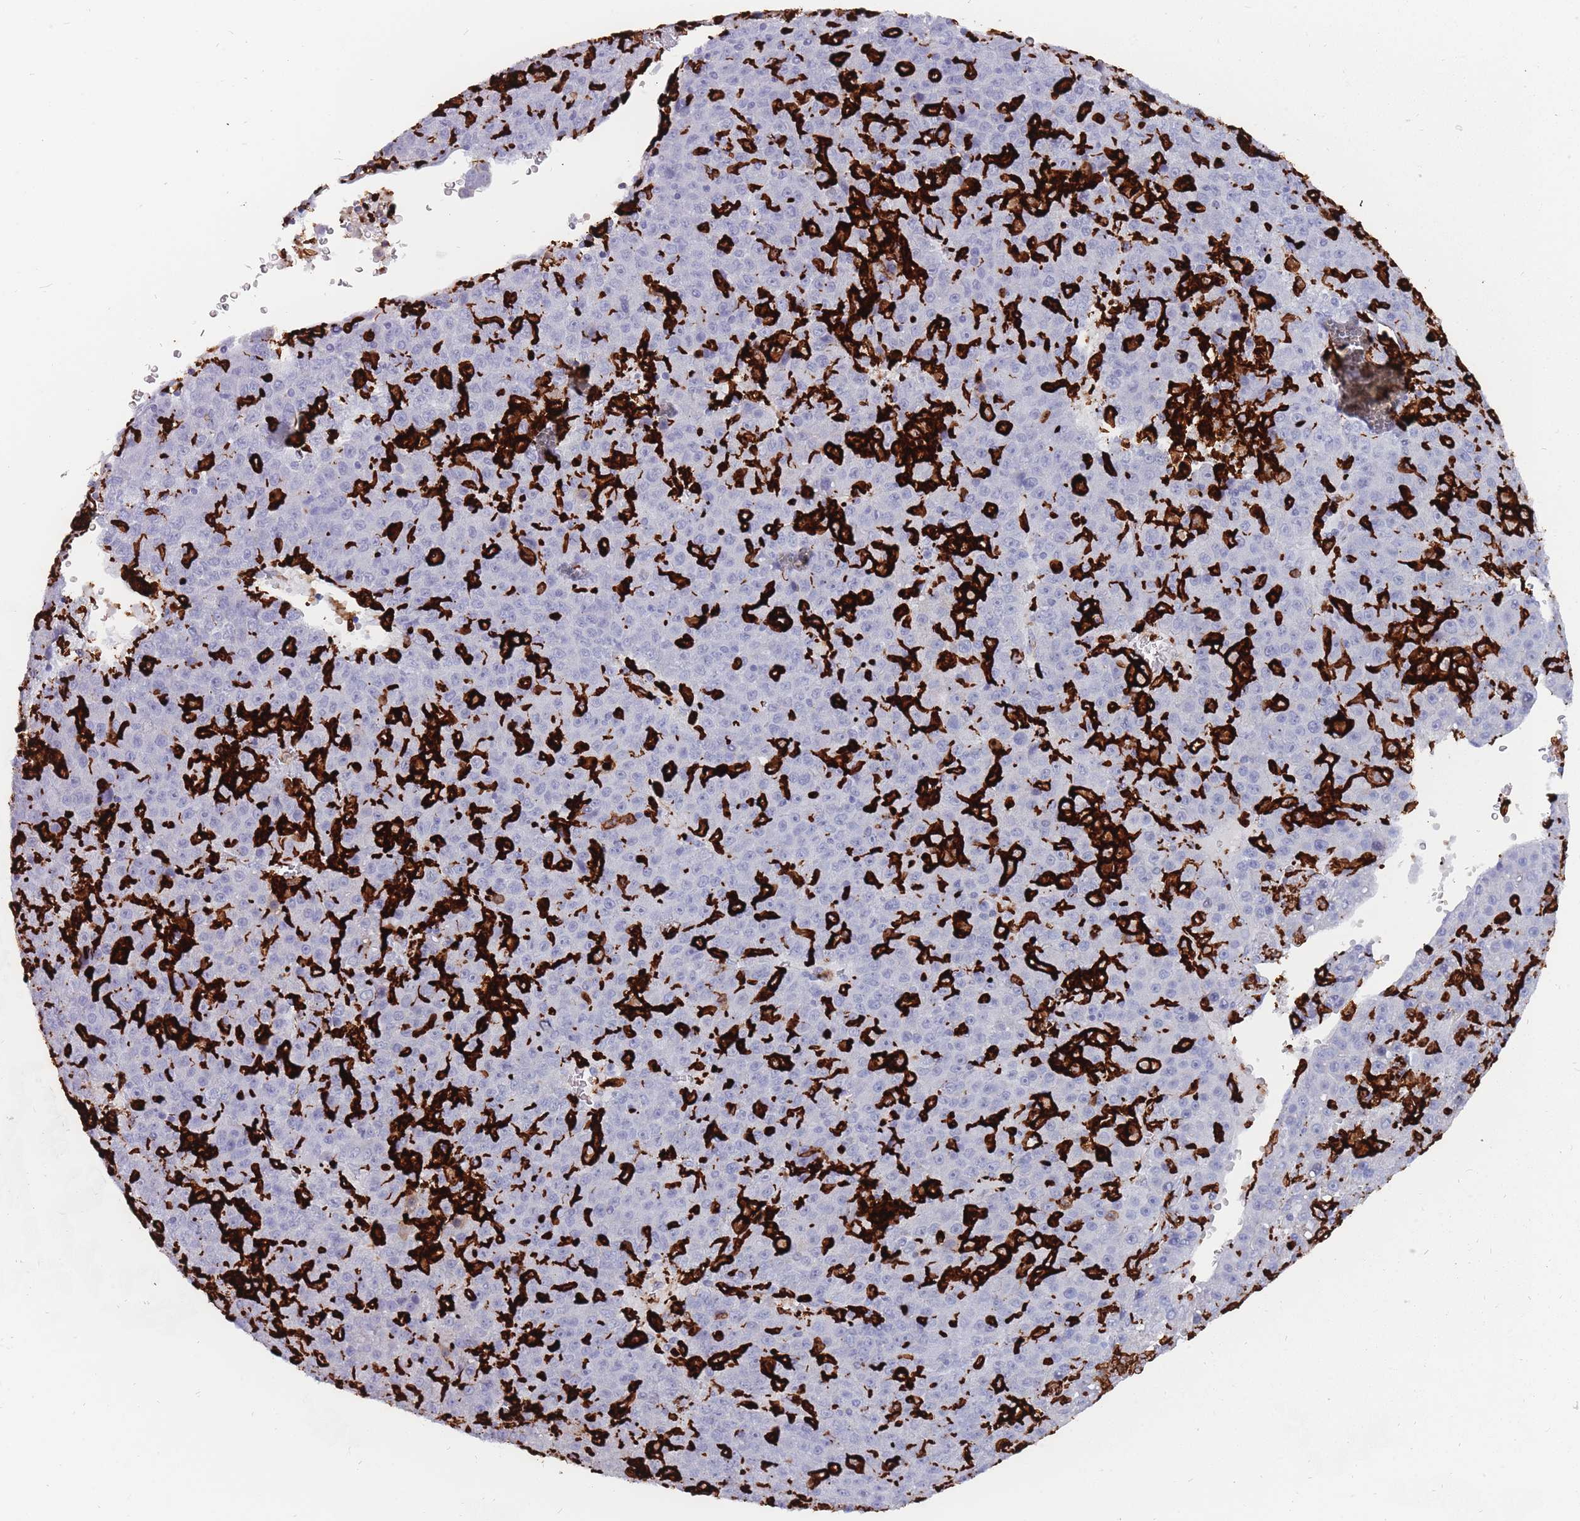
{"staining": {"intensity": "negative", "quantity": "none", "location": "none"}, "tissue": "liver cancer", "cell_type": "Tumor cells", "image_type": "cancer", "snomed": [{"axis": "morphology", "description": "Carcinoma, Hepatocellular, NOS"}, {"axis": "topography", "description": "Liver"}], "caption": "A high-resolution micrograph shows IHC staining of liver cancer, which shows no significant positivity in tumor cells.", "gene": "AIF1", "patient": {"sex": "female", "age": 53}}